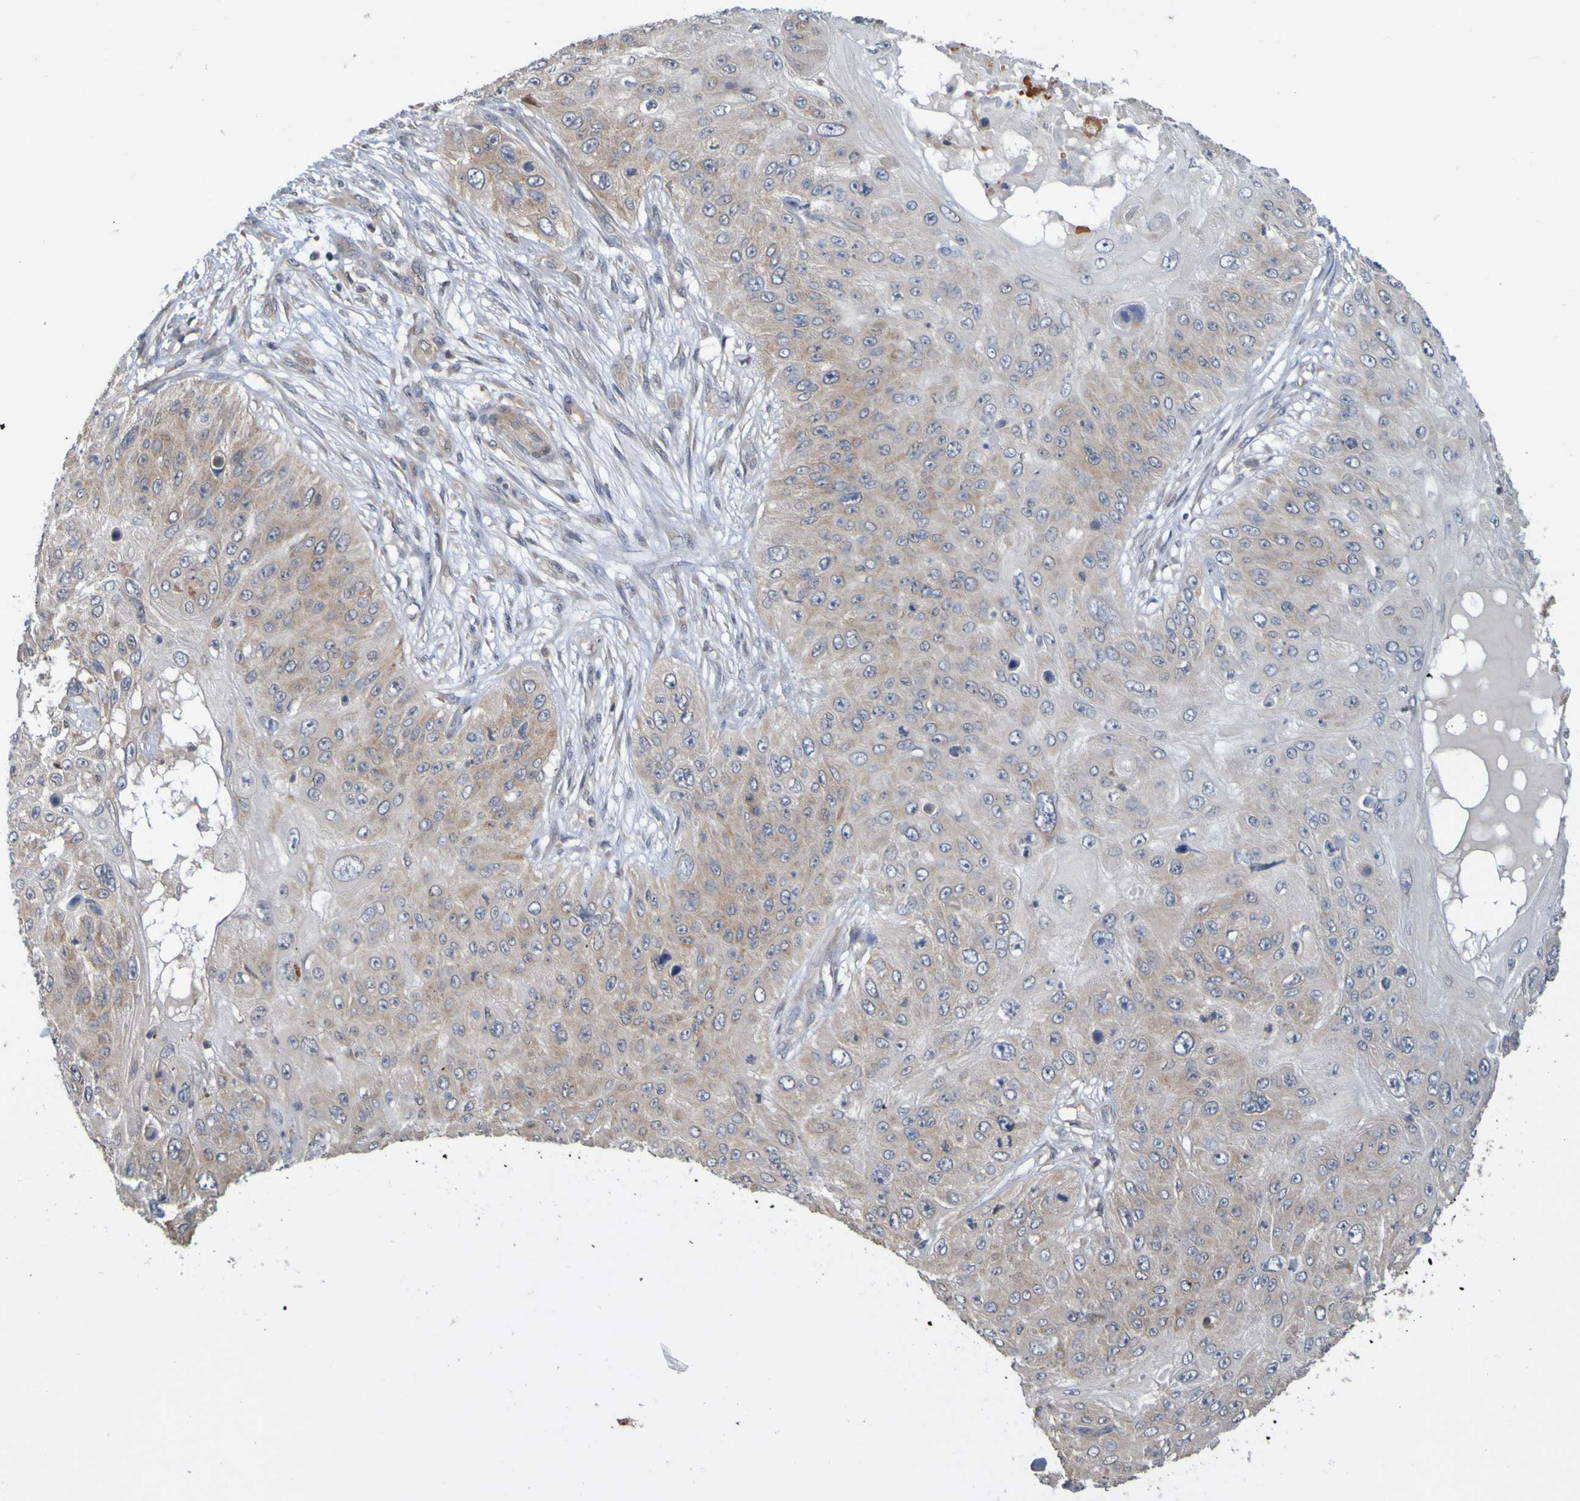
{"staining": {"intensity": "weak", "quantity": ">75%", "location": "cytoplasmic/membranous"}, "tissue": "skin cancer", "cell_type": "Tumor cells", "image_type": "cancer", "snomed": [{"axis": "morphology", "description": "Squamous cell carcinoma, NOS"}, {"axis": "topography", "description": "Skin"}], "caption": "IHC photomicrograph of human skin cancer (squamous cell carcinoma) stained for a protein (brown), which exhibits low levels of weak cytoplasmic/membranous positivity in about >75% of tumor cells.", "gene": "NAV2", "patient": {"sex": "female", "age": 80}}